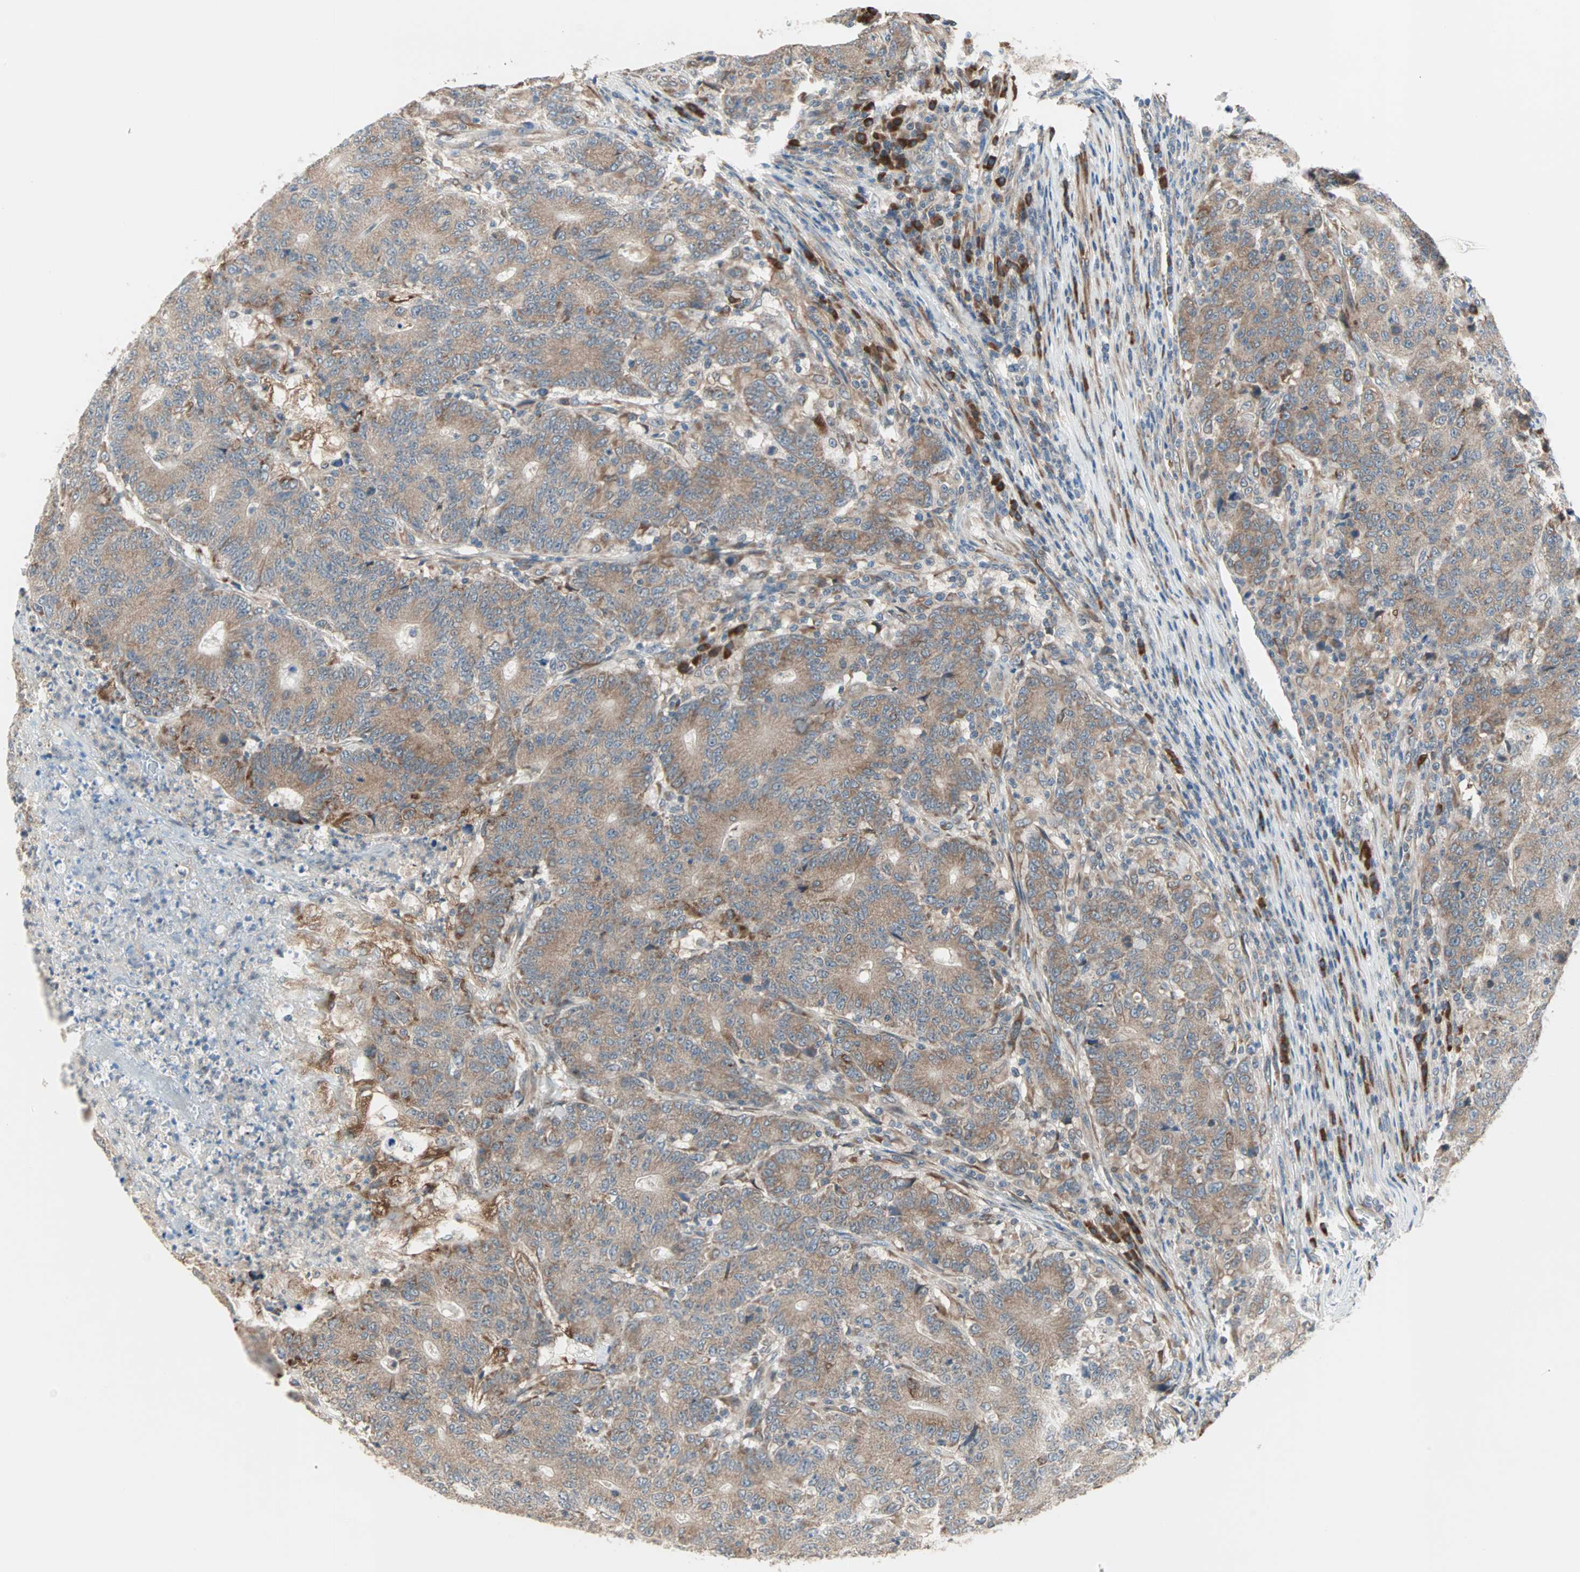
{"staining": {"intensity": "moderate", "quantity": ">75%", "location": "cytoplasmic/membranous"}, "tissue": "colorectal cancer", "cell_type": "Tumor cells", "image_type": "cancer", "snomed": [{"axis": "morphology", "description": "Normal tissue, NOS"}, {"axis": "morphology", "description": "Adenocarcinoma, NOS"}, {"axis": "topography", "description": "Colon"}], "caption": "The image shows immunohistochemical staining of colorectal cancer (adenocarcinoma). There is moderate cytoplasmic/membranous expression is appreciated in about >75% of tumor cells.", "gene": "SAR1A", "patient": {"sex": "female", "age": 75}}